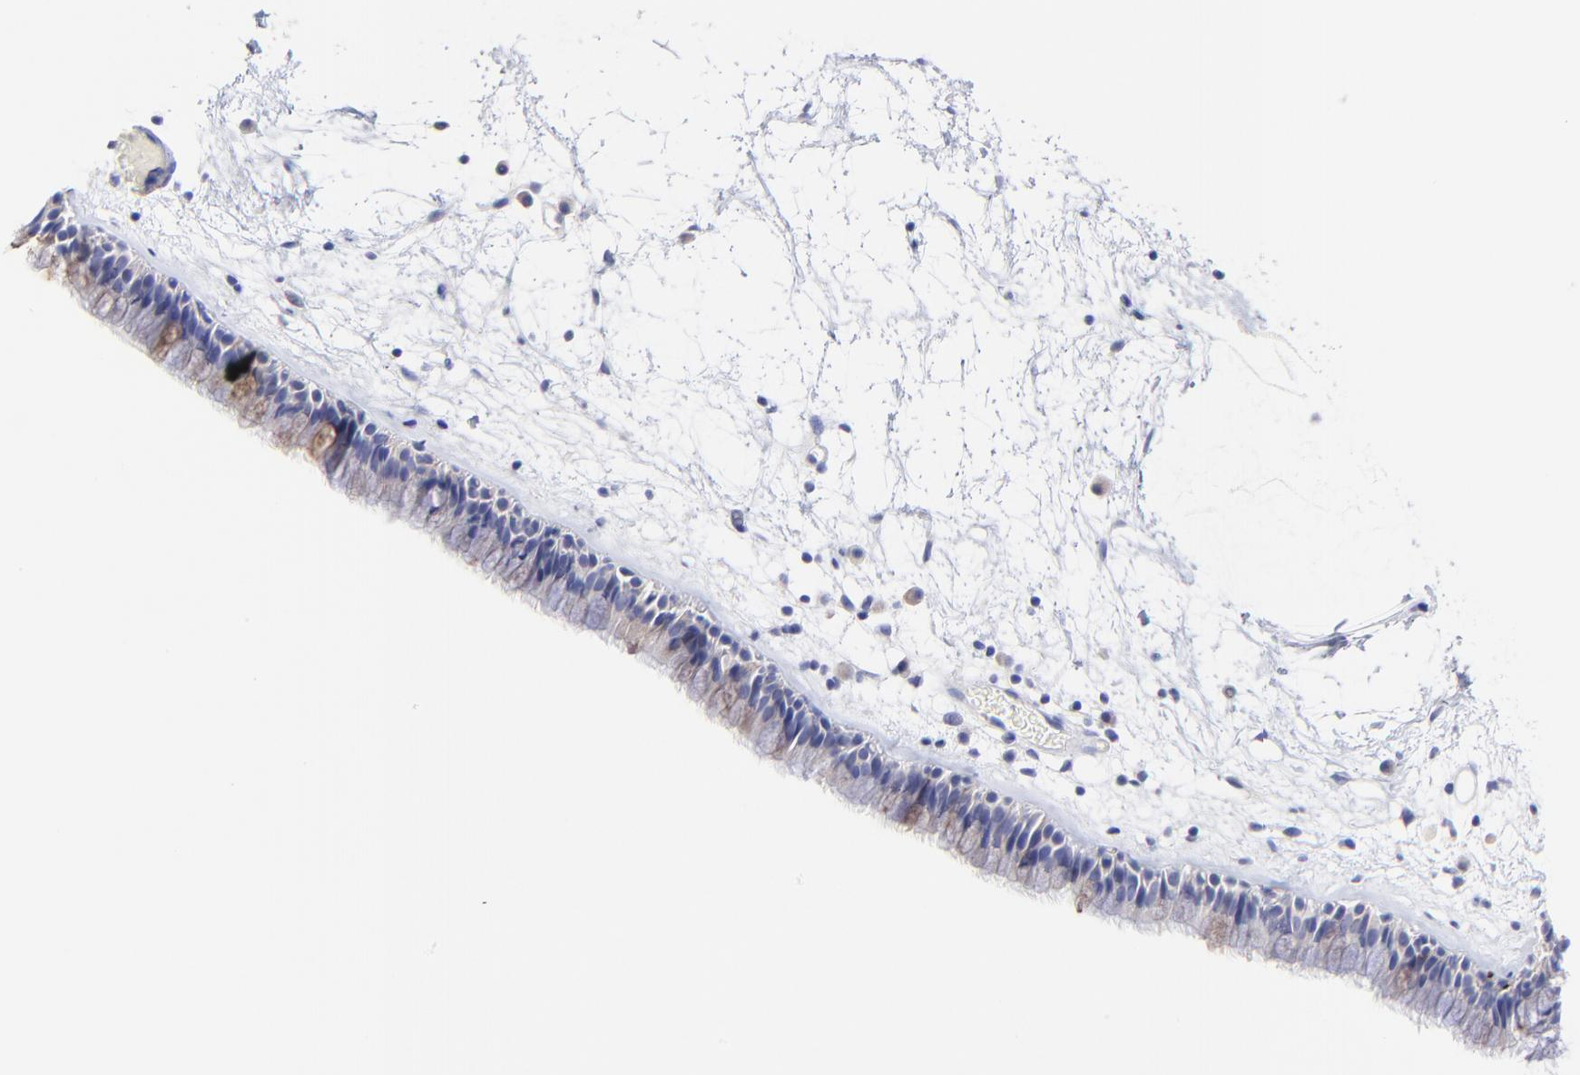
{"staining": {"intensity": "moderate", "quantity": "<25%", "location": "cytoplasmic/membranous"}, "tissue": "nasopharynx", "cell_type": "Respiratory epithelial cells", "image_type": "normal", "snomed": [{"axis": "morphology", "description": "Normal tissue, NOS"}, {"axis": "morphology", "description": "Inflammation, NOS"}, {"axis": "topography", "description": "Nasopharynx"}], "caption": "Nasopharynx stained for a protein shows moderate cytoplasmic/membranous positivity in respiratory epithelial cells. (Brightfield microscopy of DAB IHC at high magnification).", "gene": "RAB3A", "patient": {"sex": "male", "age": 48}}